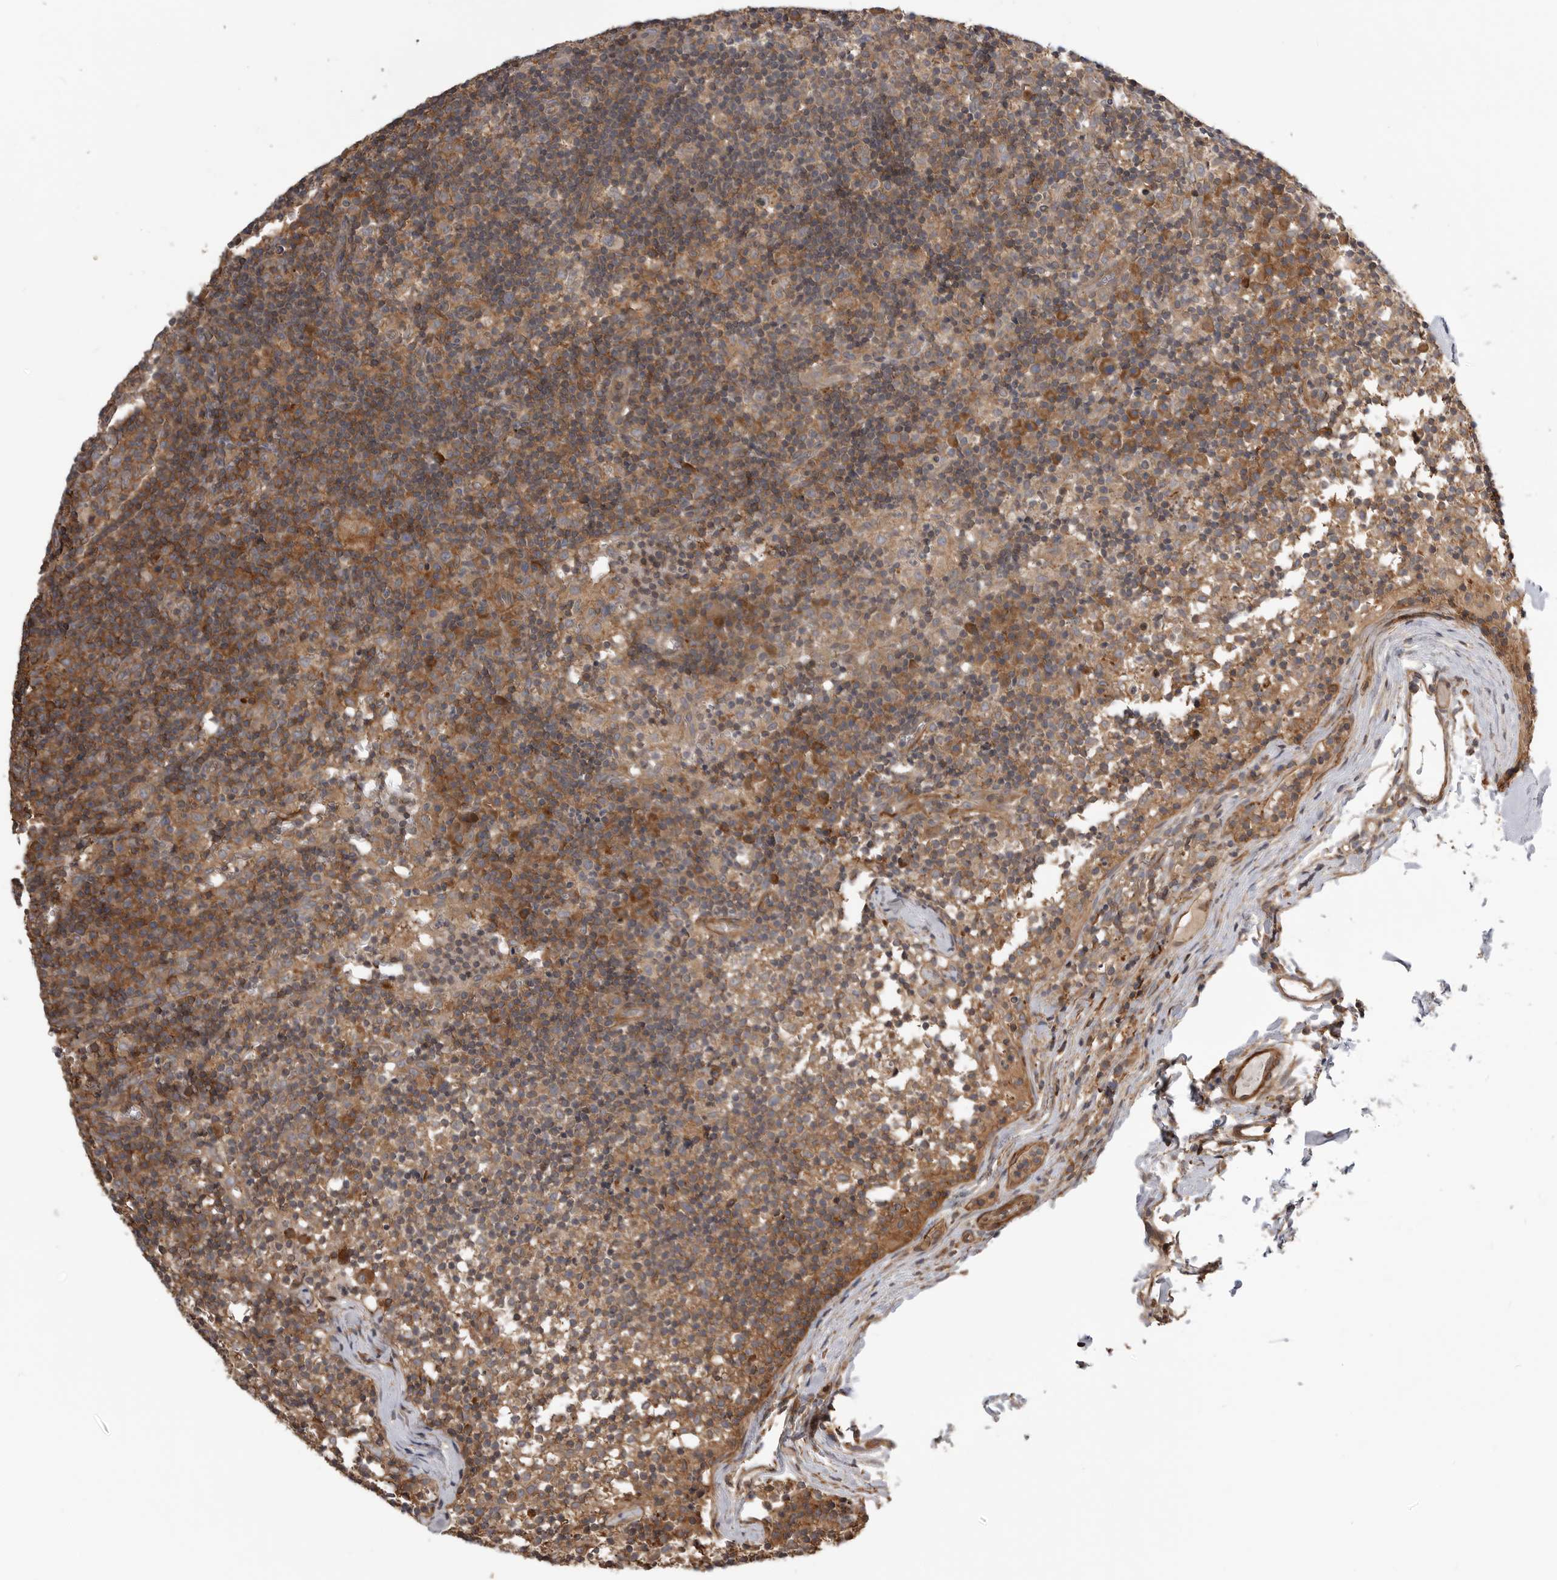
{"staining": {"intensity": "moderate", "quantity": ">75%", "location": "cytoplasmic/membranous"}, "tissue": "lymph node", "cell_type": "Germinal center cells", "image_type": "normal", "snomed": [{"axis": "morphology", "description": "Normal tissue, NOS"}, {"axis": "morphology", "description": "Inflammation, NOS"}, {"axis": "topography", "description": "Lymph node"}], "caption": "Immunohistochemical staining of normal human lymph node reveals >75% levels of moderate cytoplasmic/membranous protein positivity in about >75% of germinal center cells.", "gene": "TRIM56", "patient": {"sex": "male", "age": 55}}